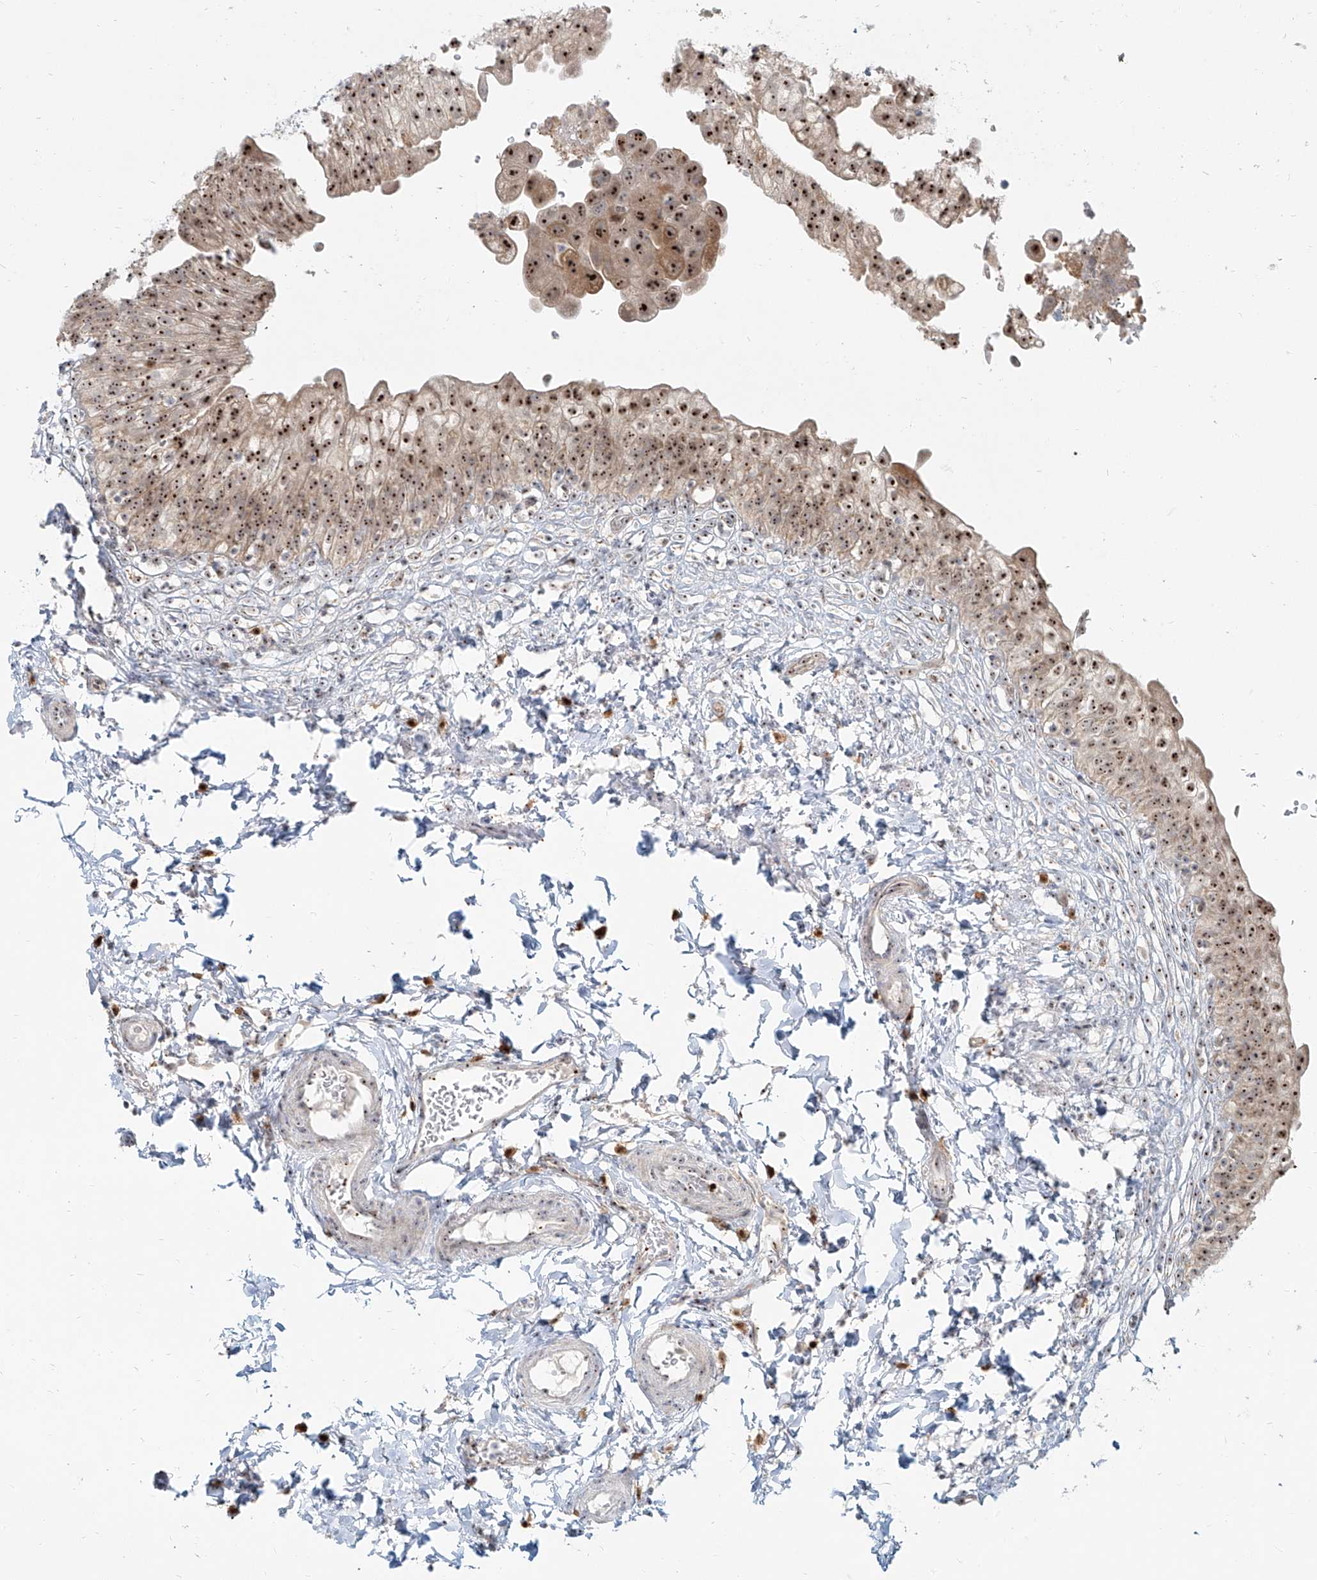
{"staining": {"intensity": "strong", "quantity": ">75%", "location": "cytoplasmic/membranous,nuclear"}, "tissue": "urinary bladder", "cell_type": "Urothelial cells", "image_type": "normal", "snomed": [{"axis": "morphology", "description": "Normal tissue, NOS"}, {"axis": "topography", "description": "Urinary bladder"}], "caption": "The histopathology image reveals a brown stain indicating the presence of a protein in the cytoplasmic/membranous,nuclear of urothelial cells in urinary bladder. Using DAB (brown) and hematoxylin (blue) stains, captured at high magnification using brightfield microscopy.", "gene": "BYSL", "patient": {"sex": "male", "age": 55}}